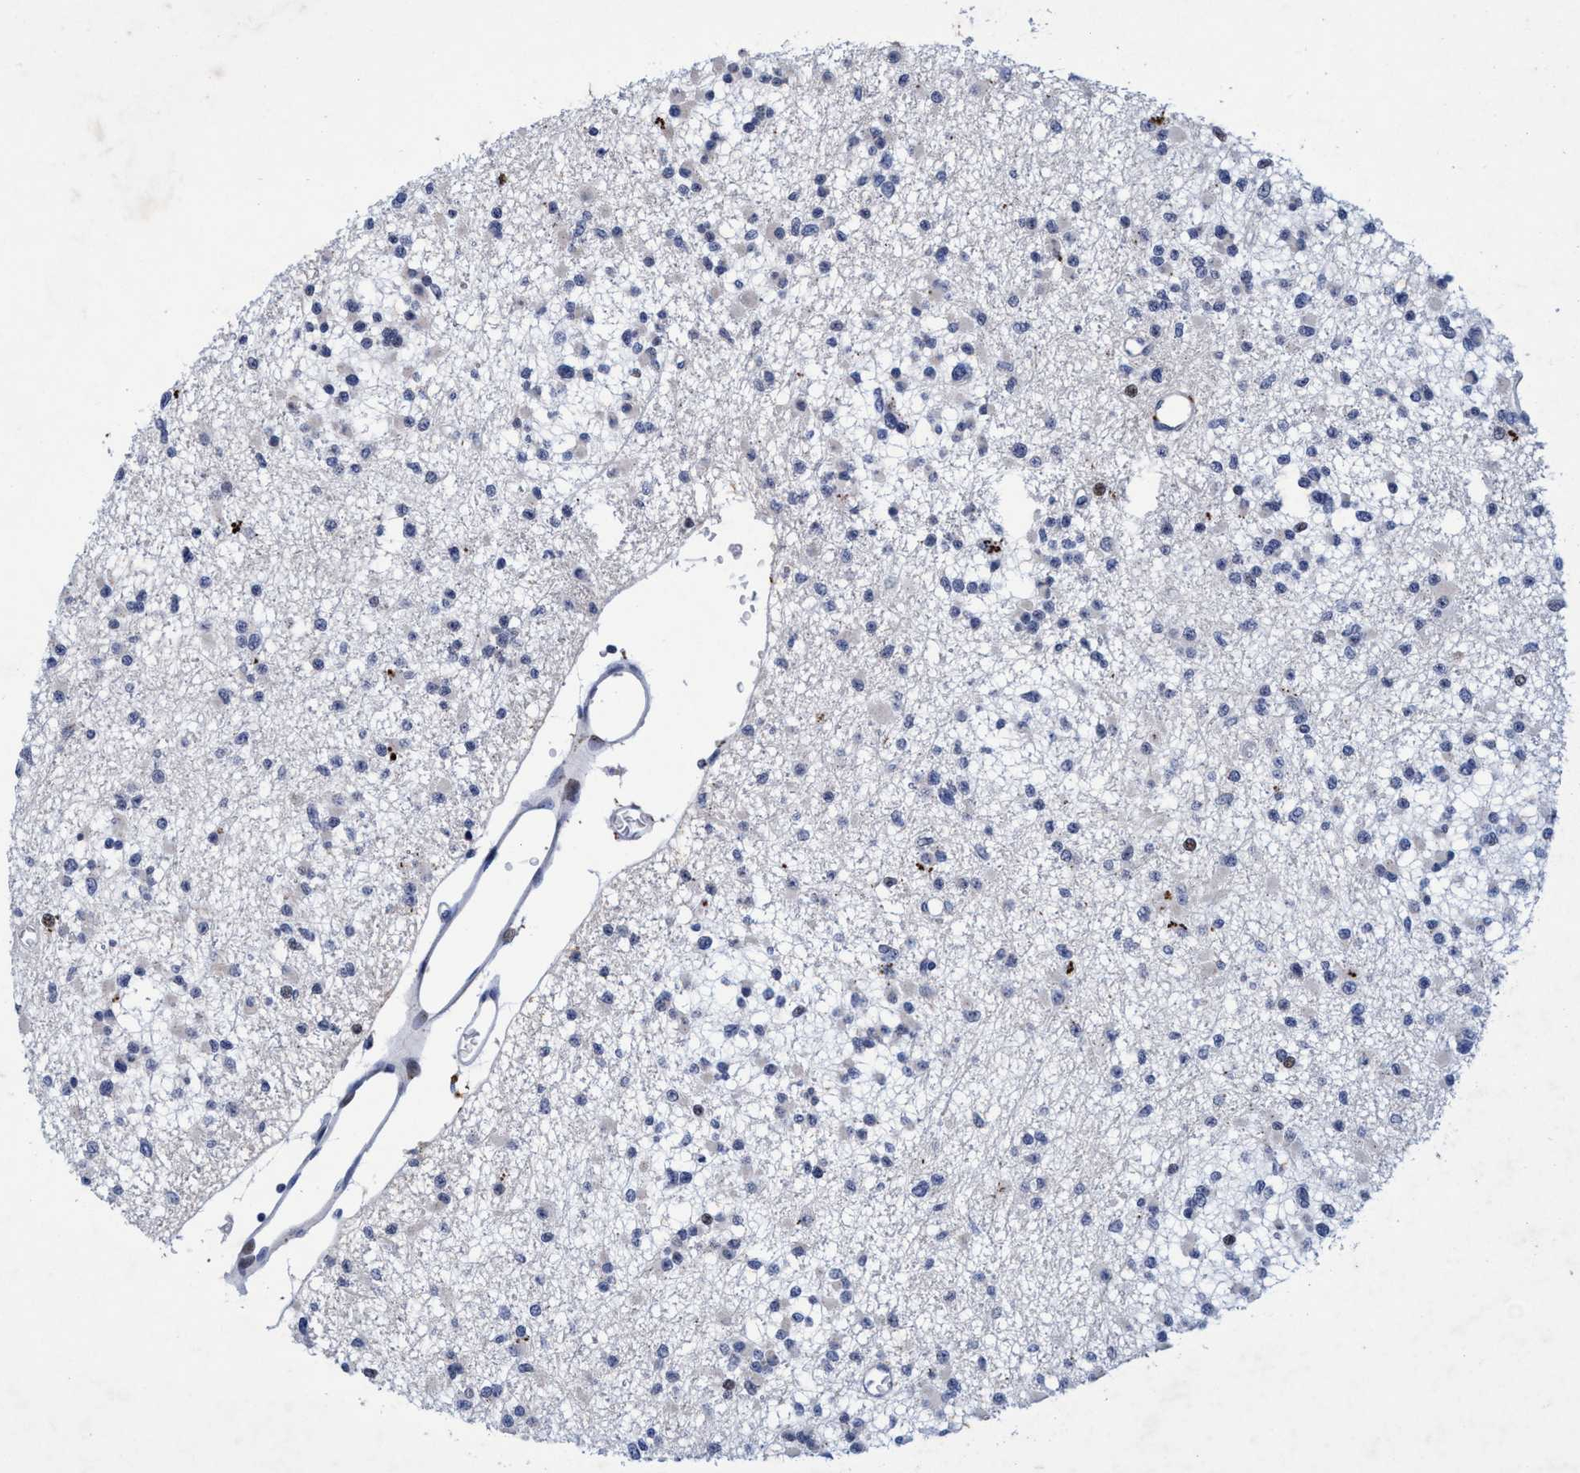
{"staining": {"intensity": "negative", "quantity": "none", "location": "none"}, "tissue": "glioma", "cell_type": "Tumor cells", "image_type": "cancer", "snomed": [{"axis": "morphology", "description": "Glioma, malignant, Low grade"}, {"axis": "topography", "description": "Brain"}], "caption": "Immunohistochemical staining of glioma demonstrates no significant staining in tumor cells.", "gene": "GRB14", "patient": {"sex": "female", "age": 22}}